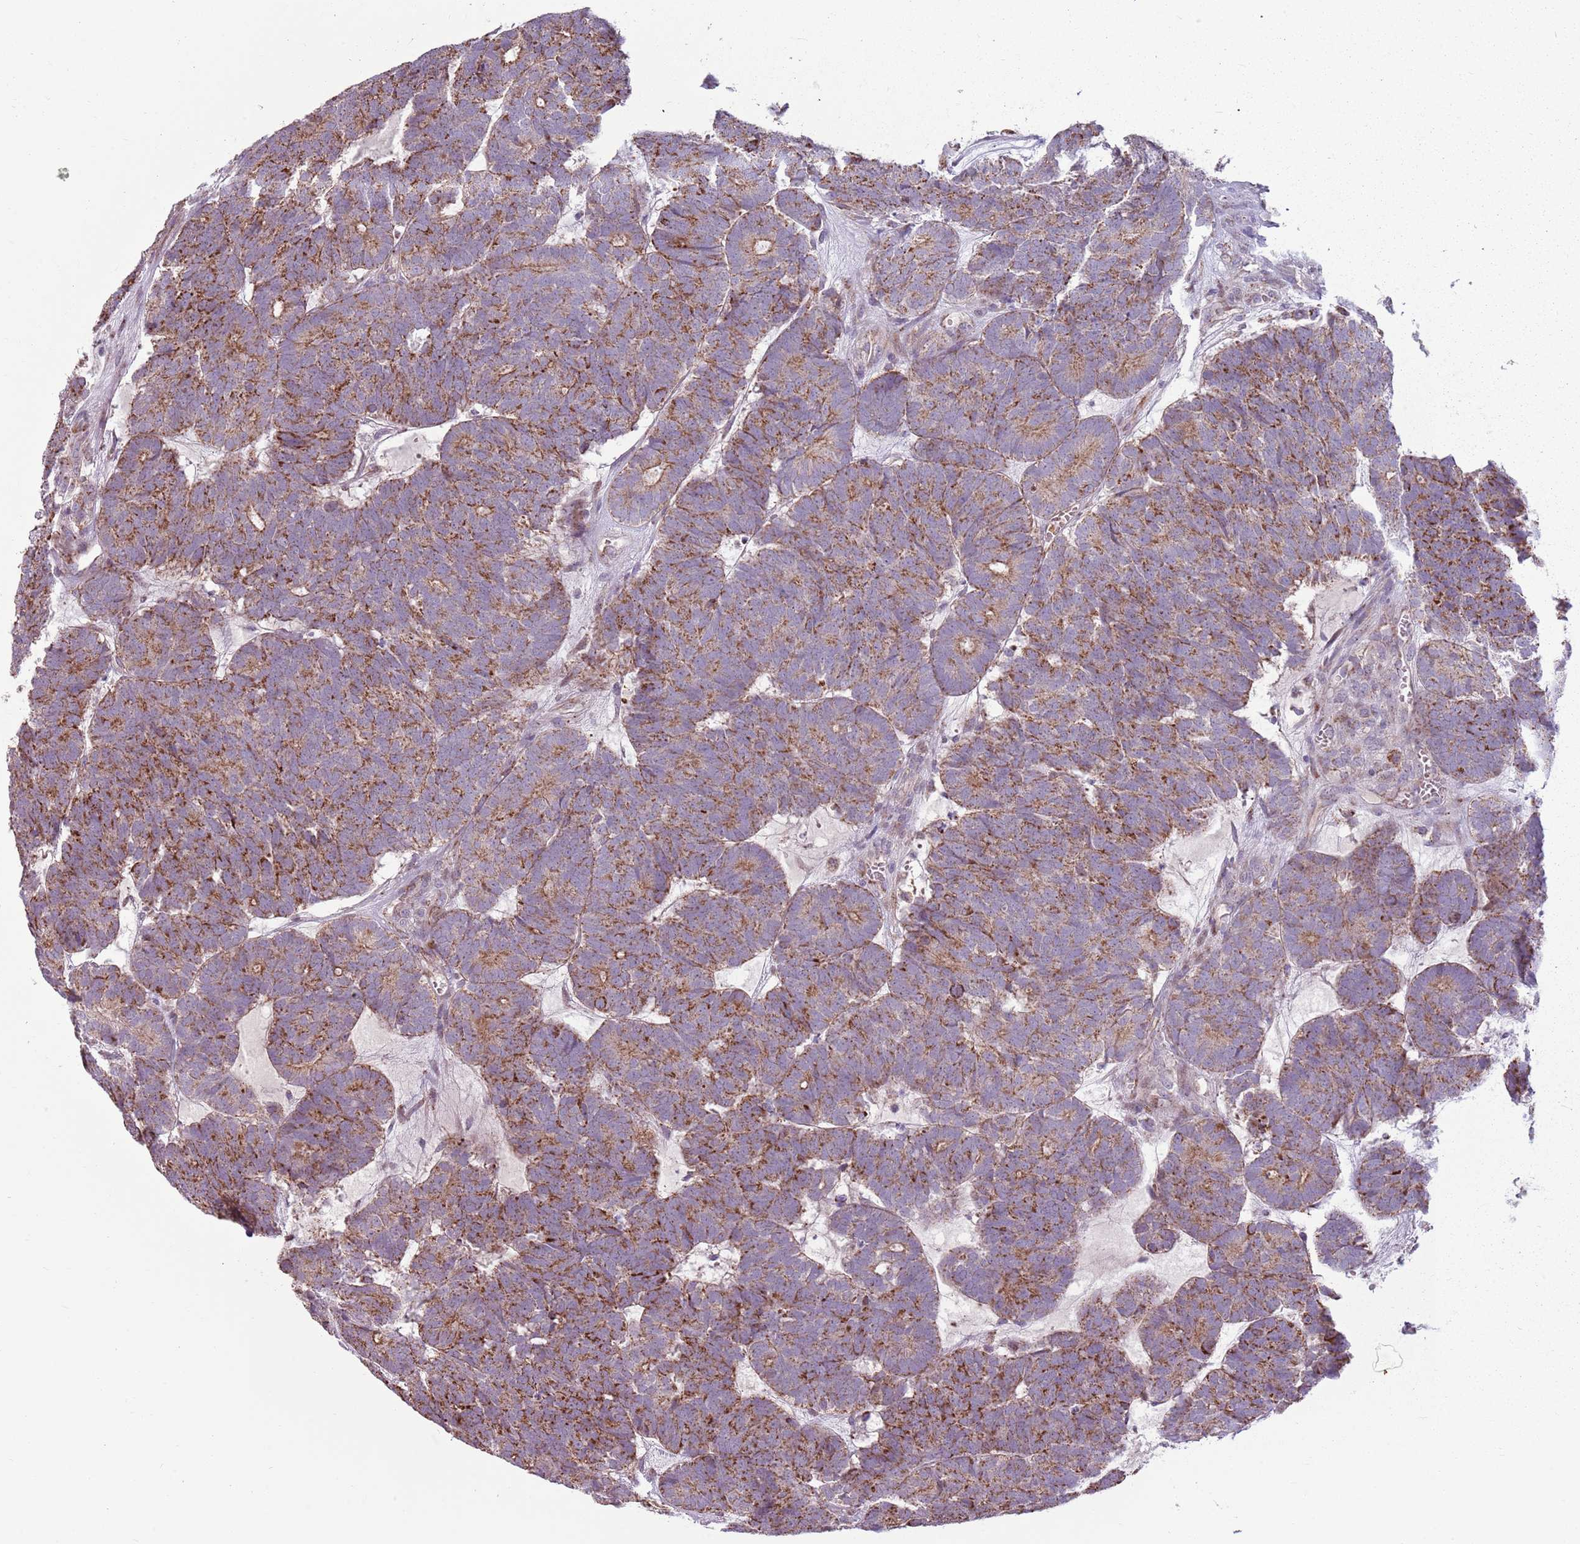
{"staining": {"intensity": "moderate", "quantity": ">75%", "location": "cytoplasmic/membranous"}, "tissue": "head and neck cancer", "cell_type": "Tumor cells", "image_type": "cancer", "snomed": [{"axis": "morphology", "description": "Adenocarcinoma, NOS"}, {"axis": "topography", "description": "Head-Neck"}], "caption": "High-power microscopy captured an immunohistochemistry image of head and neck adenocarcinoma, revealing moderate cytoplasmic/membranous positivity in about >75% of tumor cells.", "gene": "ZNF530", "patient": {"sex": "female", "age": 81}}